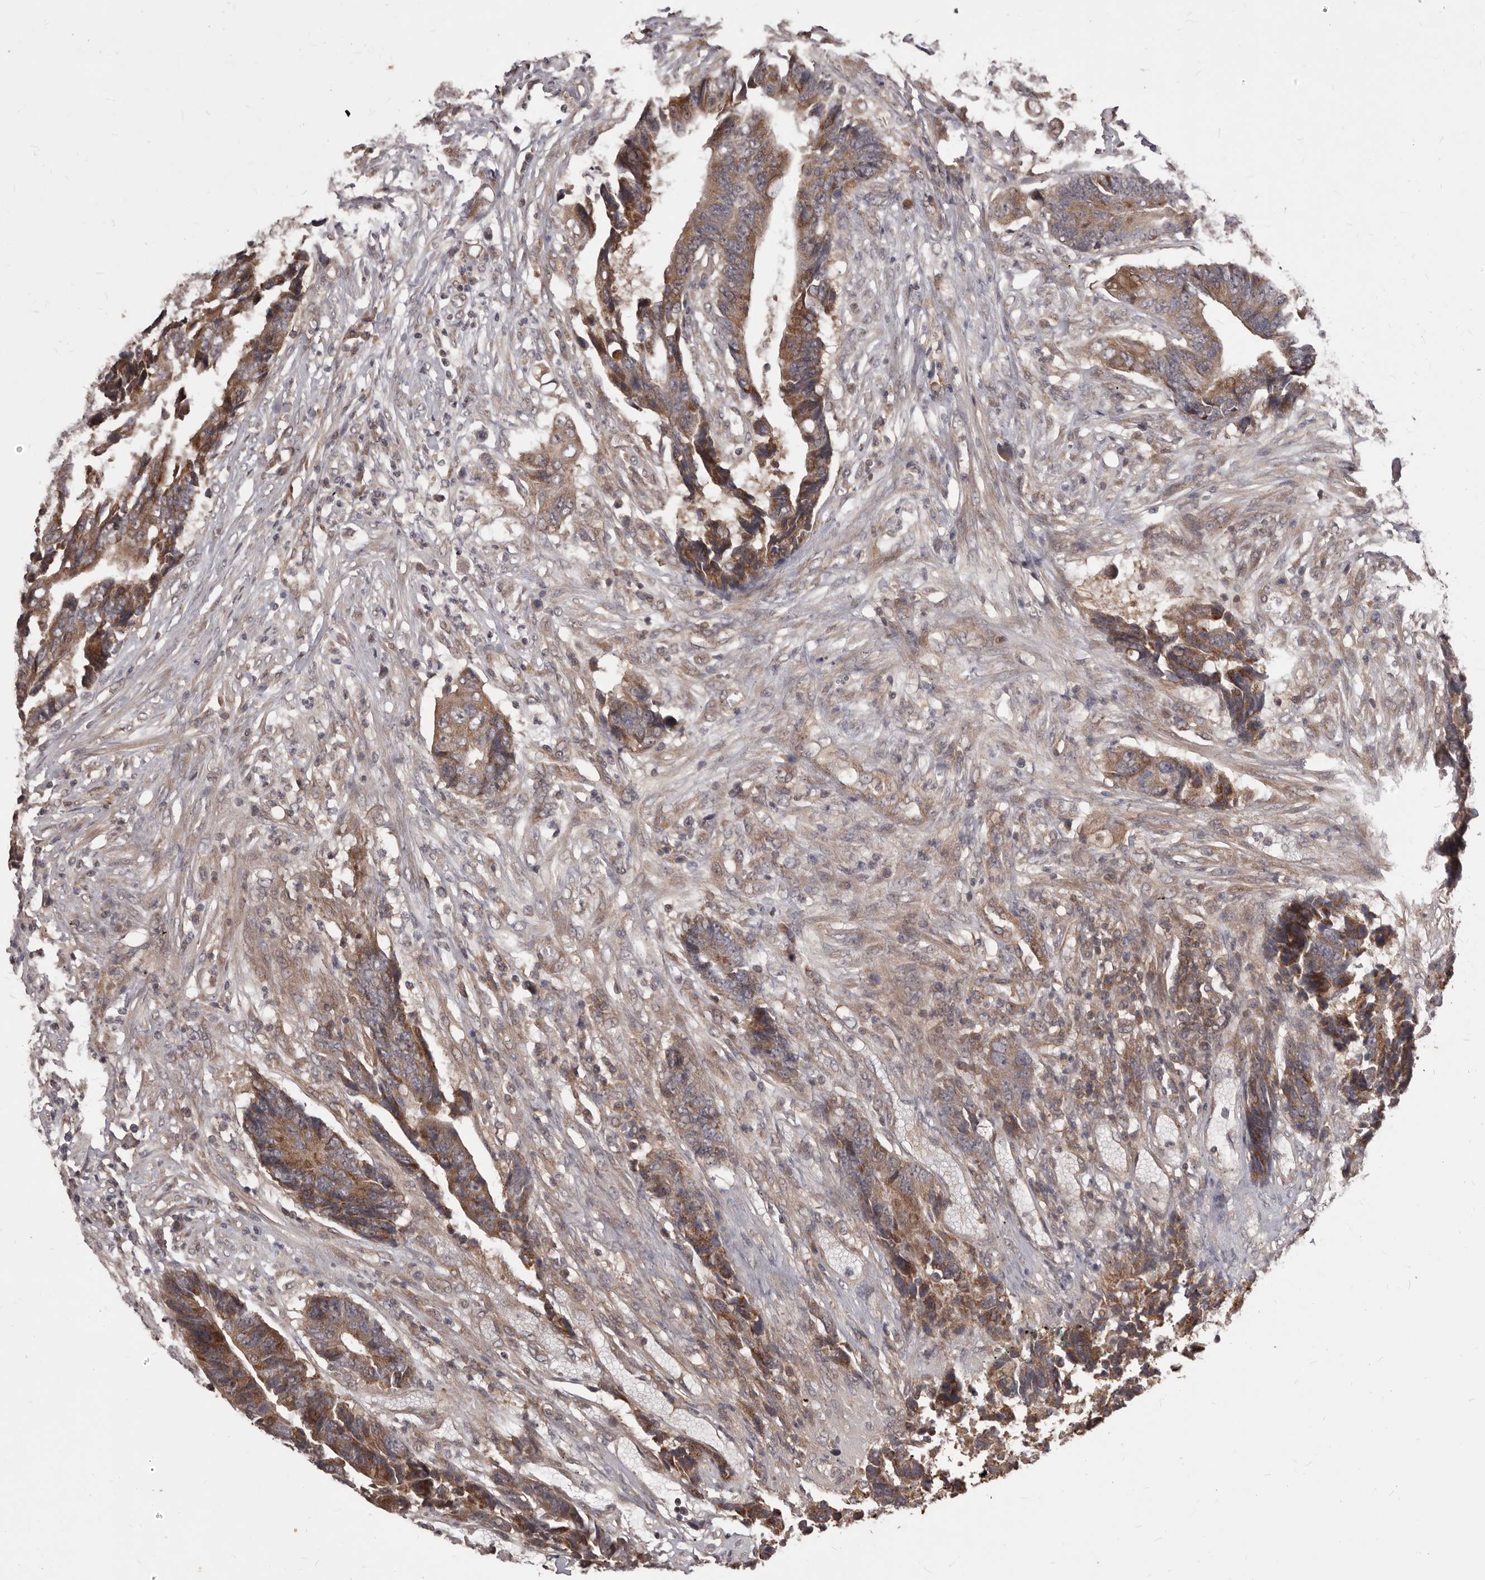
{"staining": {"intensity": "moderate", "quantity": ">75%", "location": "cytoplasmic/membranous"}, "tissue": "colorectal cancer", "cell_type": "Tumor cells", "image_type": "cancer", "snomed": [{"axis": "morphology", "description": "Adenocarcinoma, NOS"}, {"axis": "topography", "description": "Rectum"}], "caption": "Immunohistochemistry histopathology image of human adenocarcinoma (colorectal) stained for a protein (brown), which displays medium levels of moderate cytoplasmic/membranous positivity in approximately >75% of tumor cells.", "gene": "MTO1", "patient": {"sex": "male", "age": 84}}